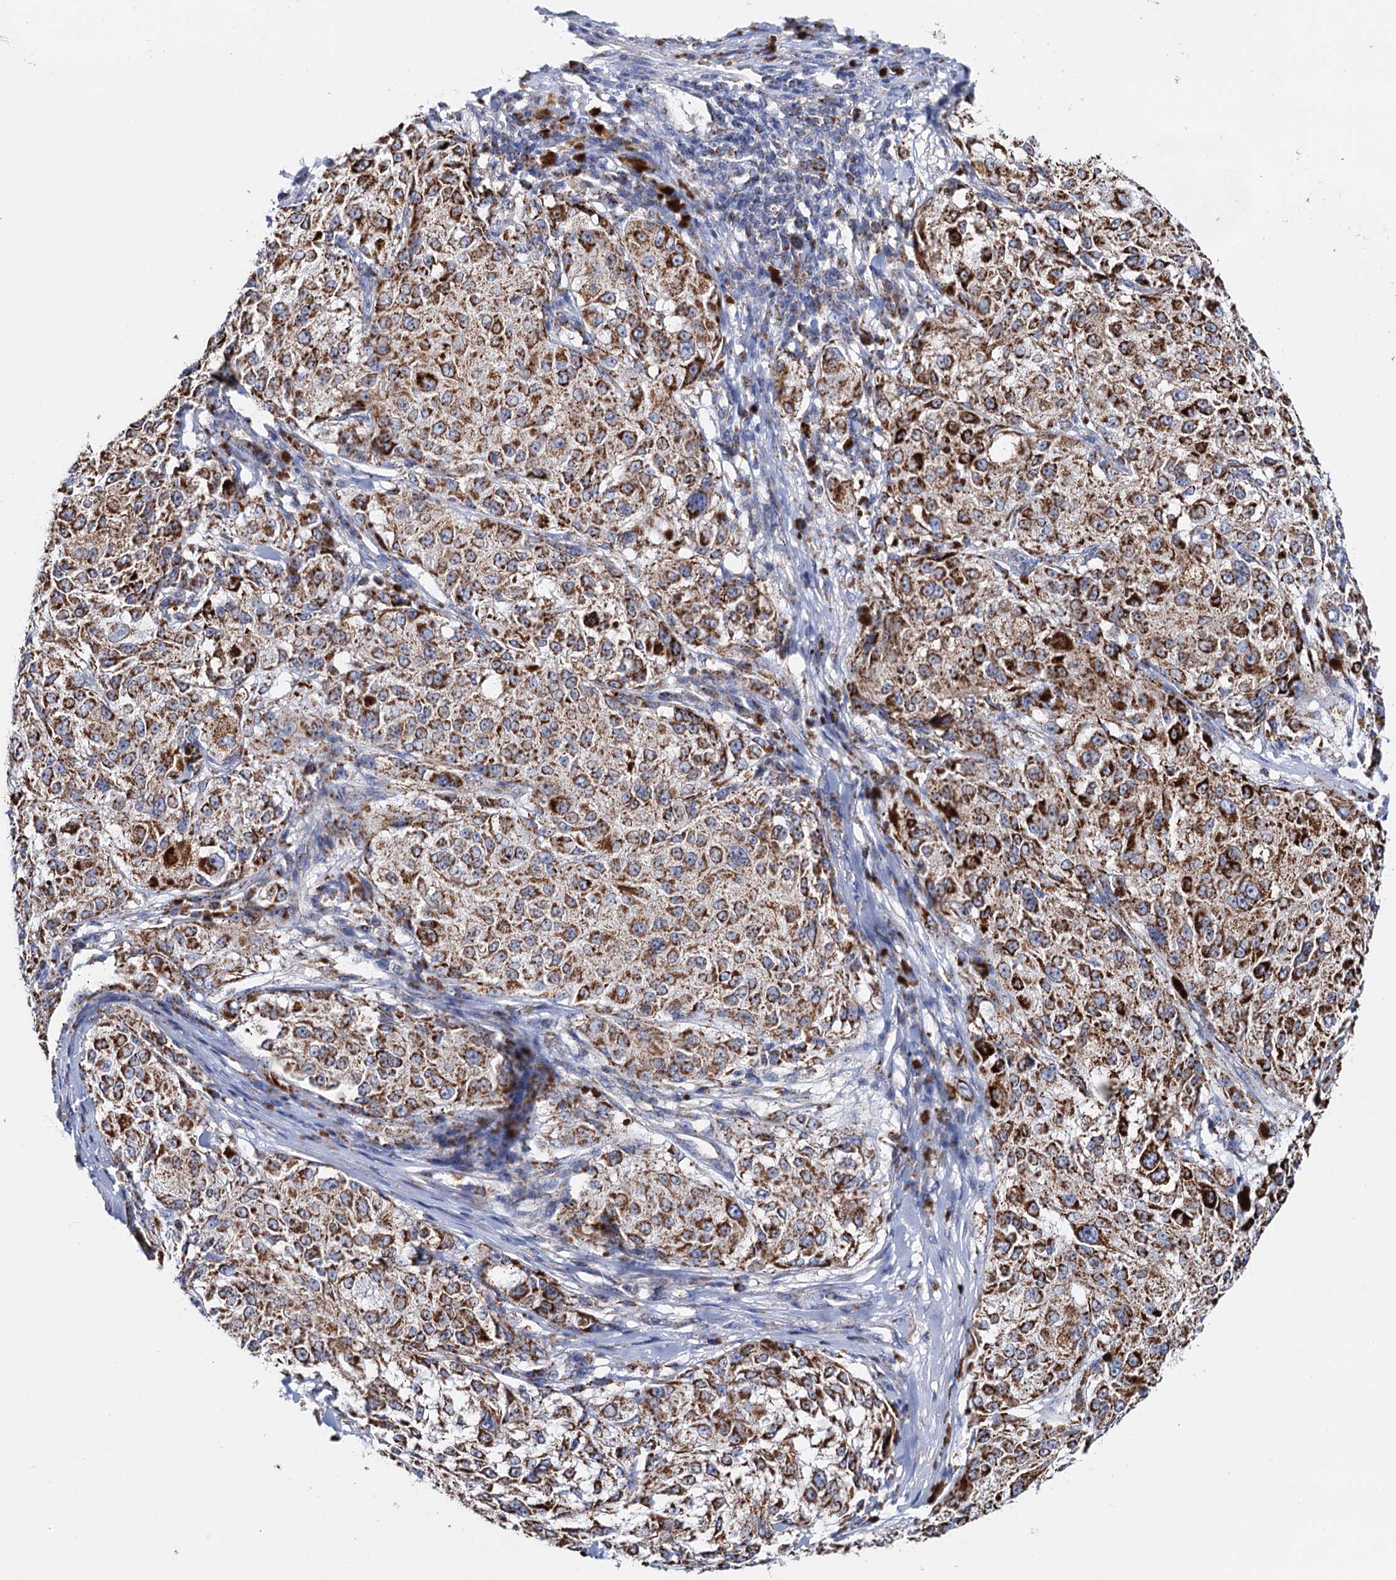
{"staining": {"intensity": "strong", "quantity": ">75%", "location": "cytoplasmic/membranous"}, "tissue": "melanoma", "cell_type": "Tumor cells", "image_type": "cancer", "snomed": [{"axis": "morphology", "description": "Necrosis, NOS"}, {"axis": "morphology", "description": "Malignant melanoma, NOS"}, {"axis": "topography", "description": "Skin"}], "caption": "Malignant melanoma stained with immunohistochemistry displays strong cytoplasmic/membranous expression in about >75% of tumor cells. (DAB (3,3'-diaminobenzidine) IHC with brightfield microscopy, high magnification).", "gene": "C2CD3", "patient": {"sex": "female", "age": 87}}